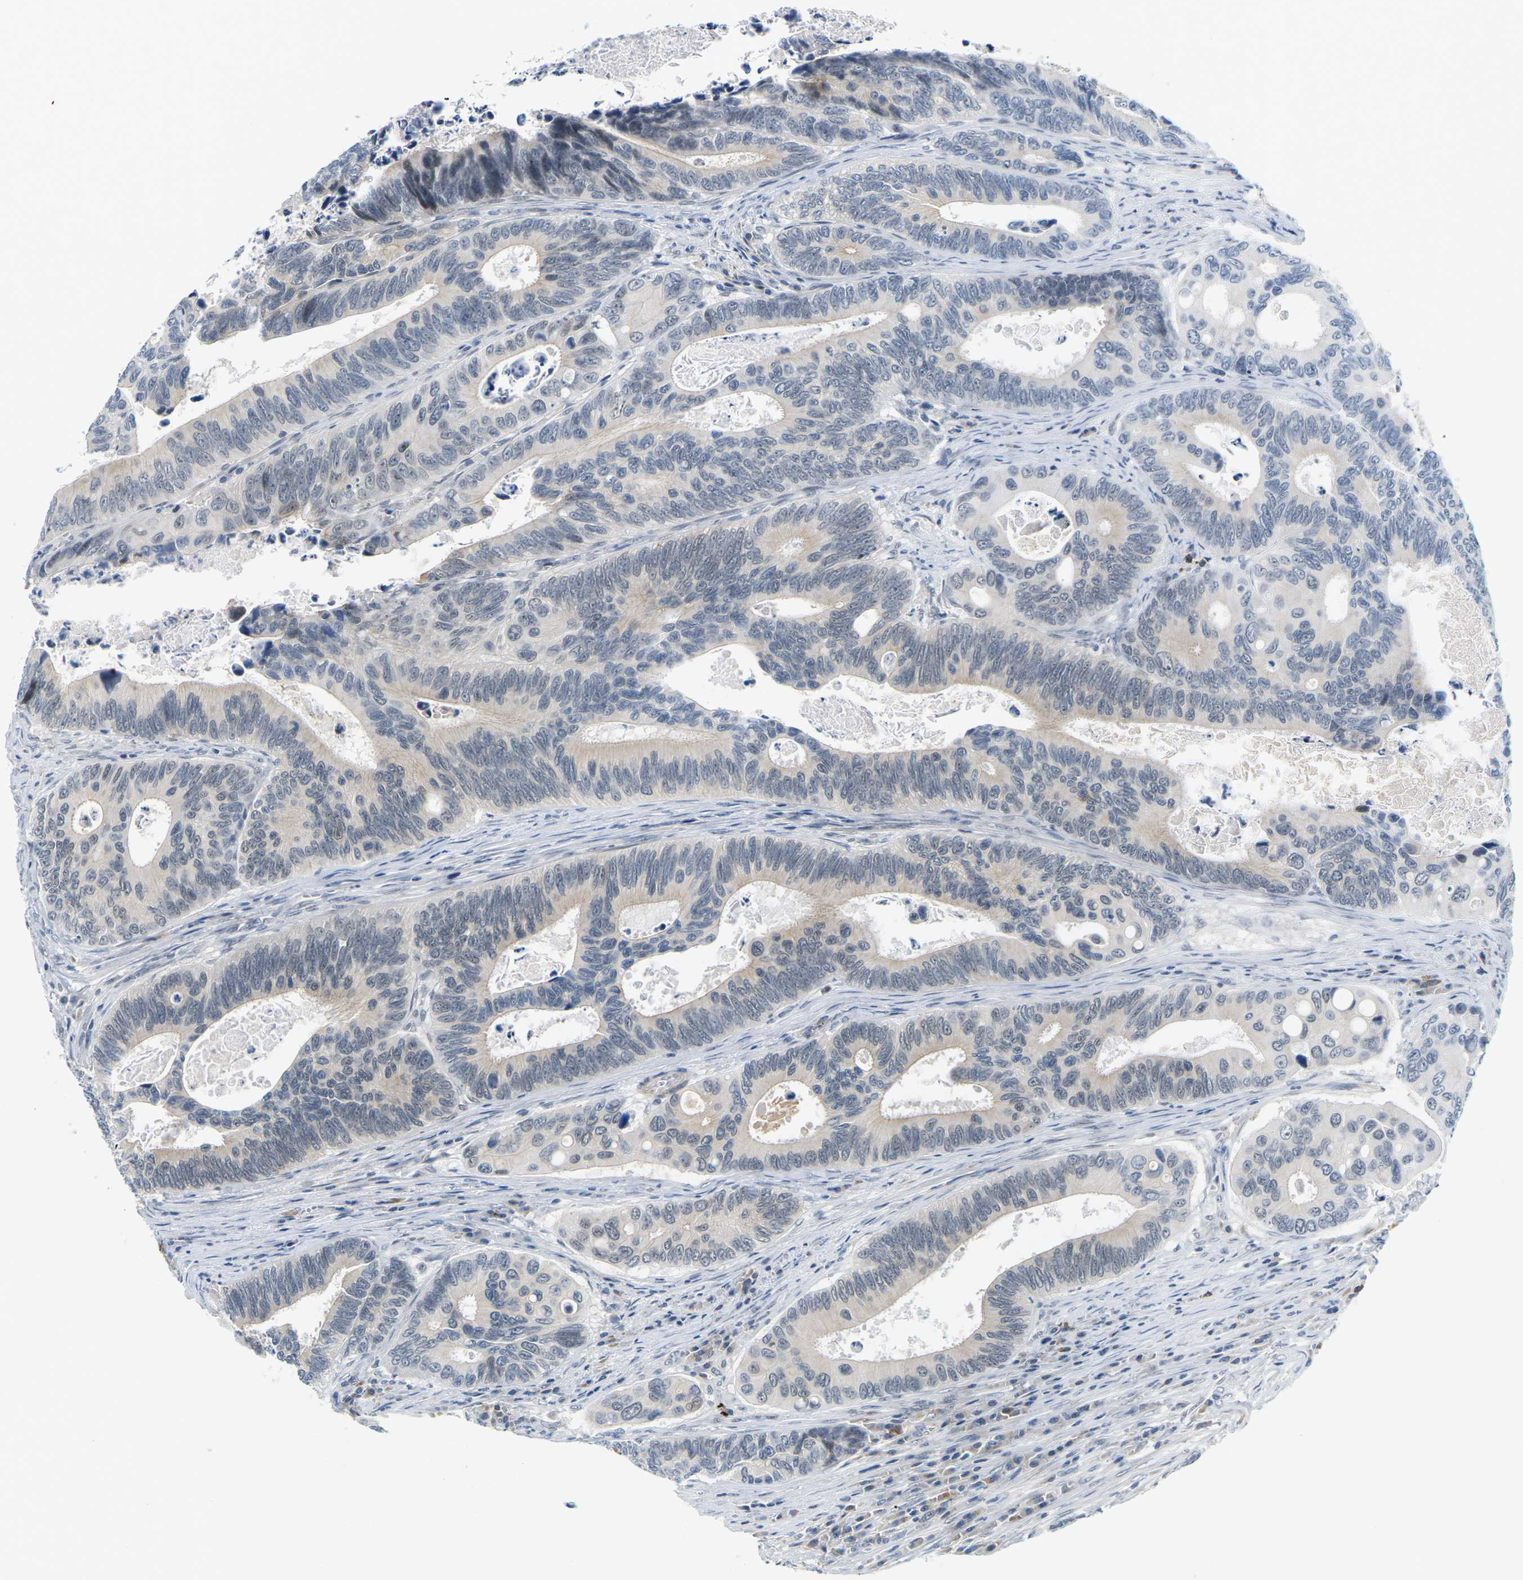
{"staining": {"intensity": "weak", "quantity": "25%-75%", "location": "cytoplasmic/membranous,nuclear"}, "tissue": "colorectal cancer", "cell_type": "Tumor cells", "image_type": "cancer", "snomed": [{"axis": "morphology", "description": "Inflammation, NOS"}, {"axis": "morphology", "description": "Adenocarcinoma, NOS"}, {"axis": "topography", "description": "Colon"}], "caption": "Brown immunohistochemical staining in human colorectal cancer exhibits weak cytoplasmic/membranous and nuclear expression in approximately 25%-75% of tumor cells.", "gene": "PKP2", "patient": {"sex": "male", "age": 72}}